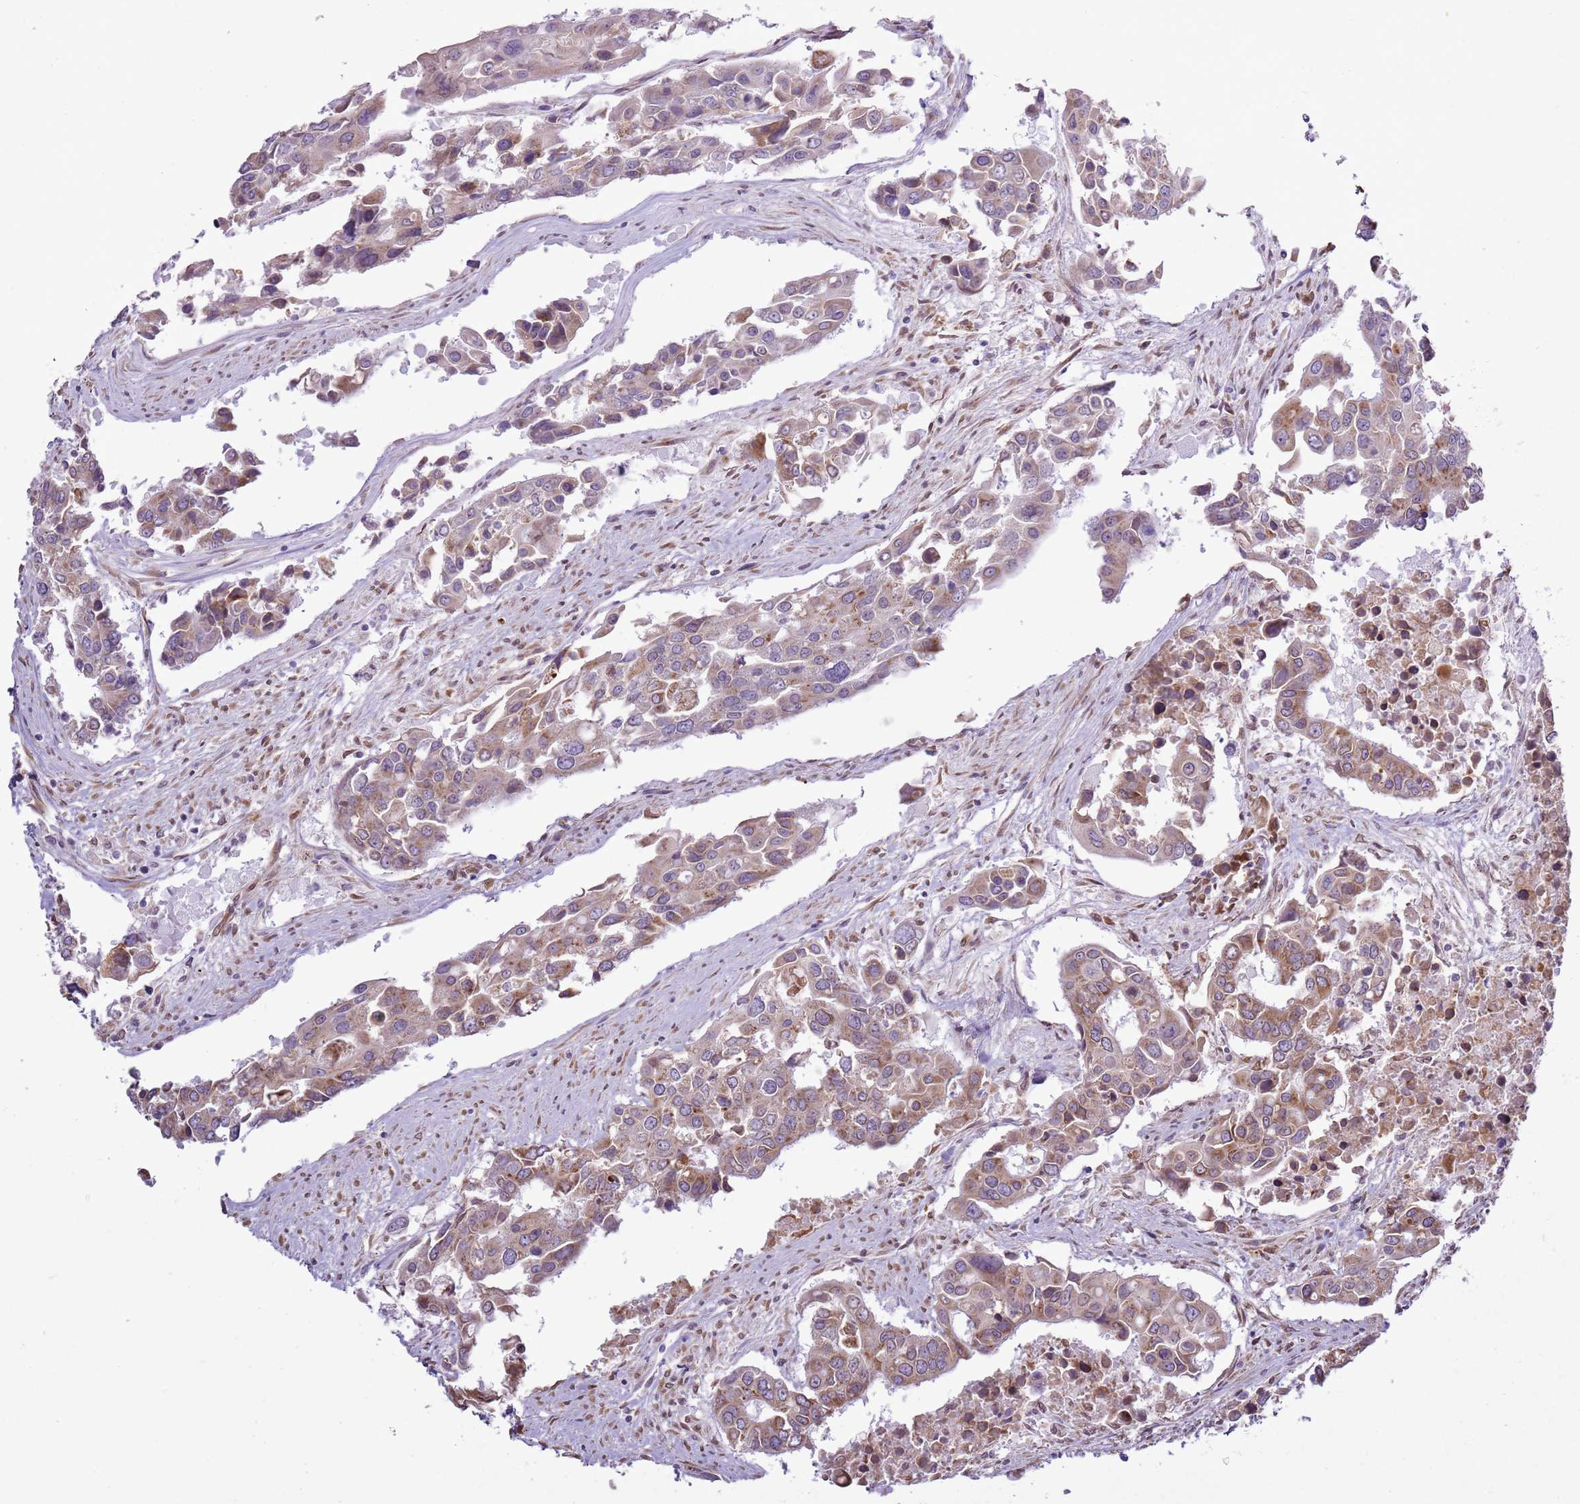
{"staining": {"intensity": "moderate", "quantity": "<25%", "location": "cytoplasmic/membranous"}, "tissue": "colorectal cancer", "cell_type": "Tumor cells", "image_type": "cancer", "snomed": [{"axis": "morphology", "description": "Adenocarcinoma, NOS"}, {"axis": "topography", "description": "Colon"}], "caption": "The immunohistochemical stain highlights moderate cytoplasmic/membranous expression in tumor cells of colorectal cancer (adenocarcinoma) tissue.", "gene": "TMED10", "patient": {"sex": "male", "age": 77}}